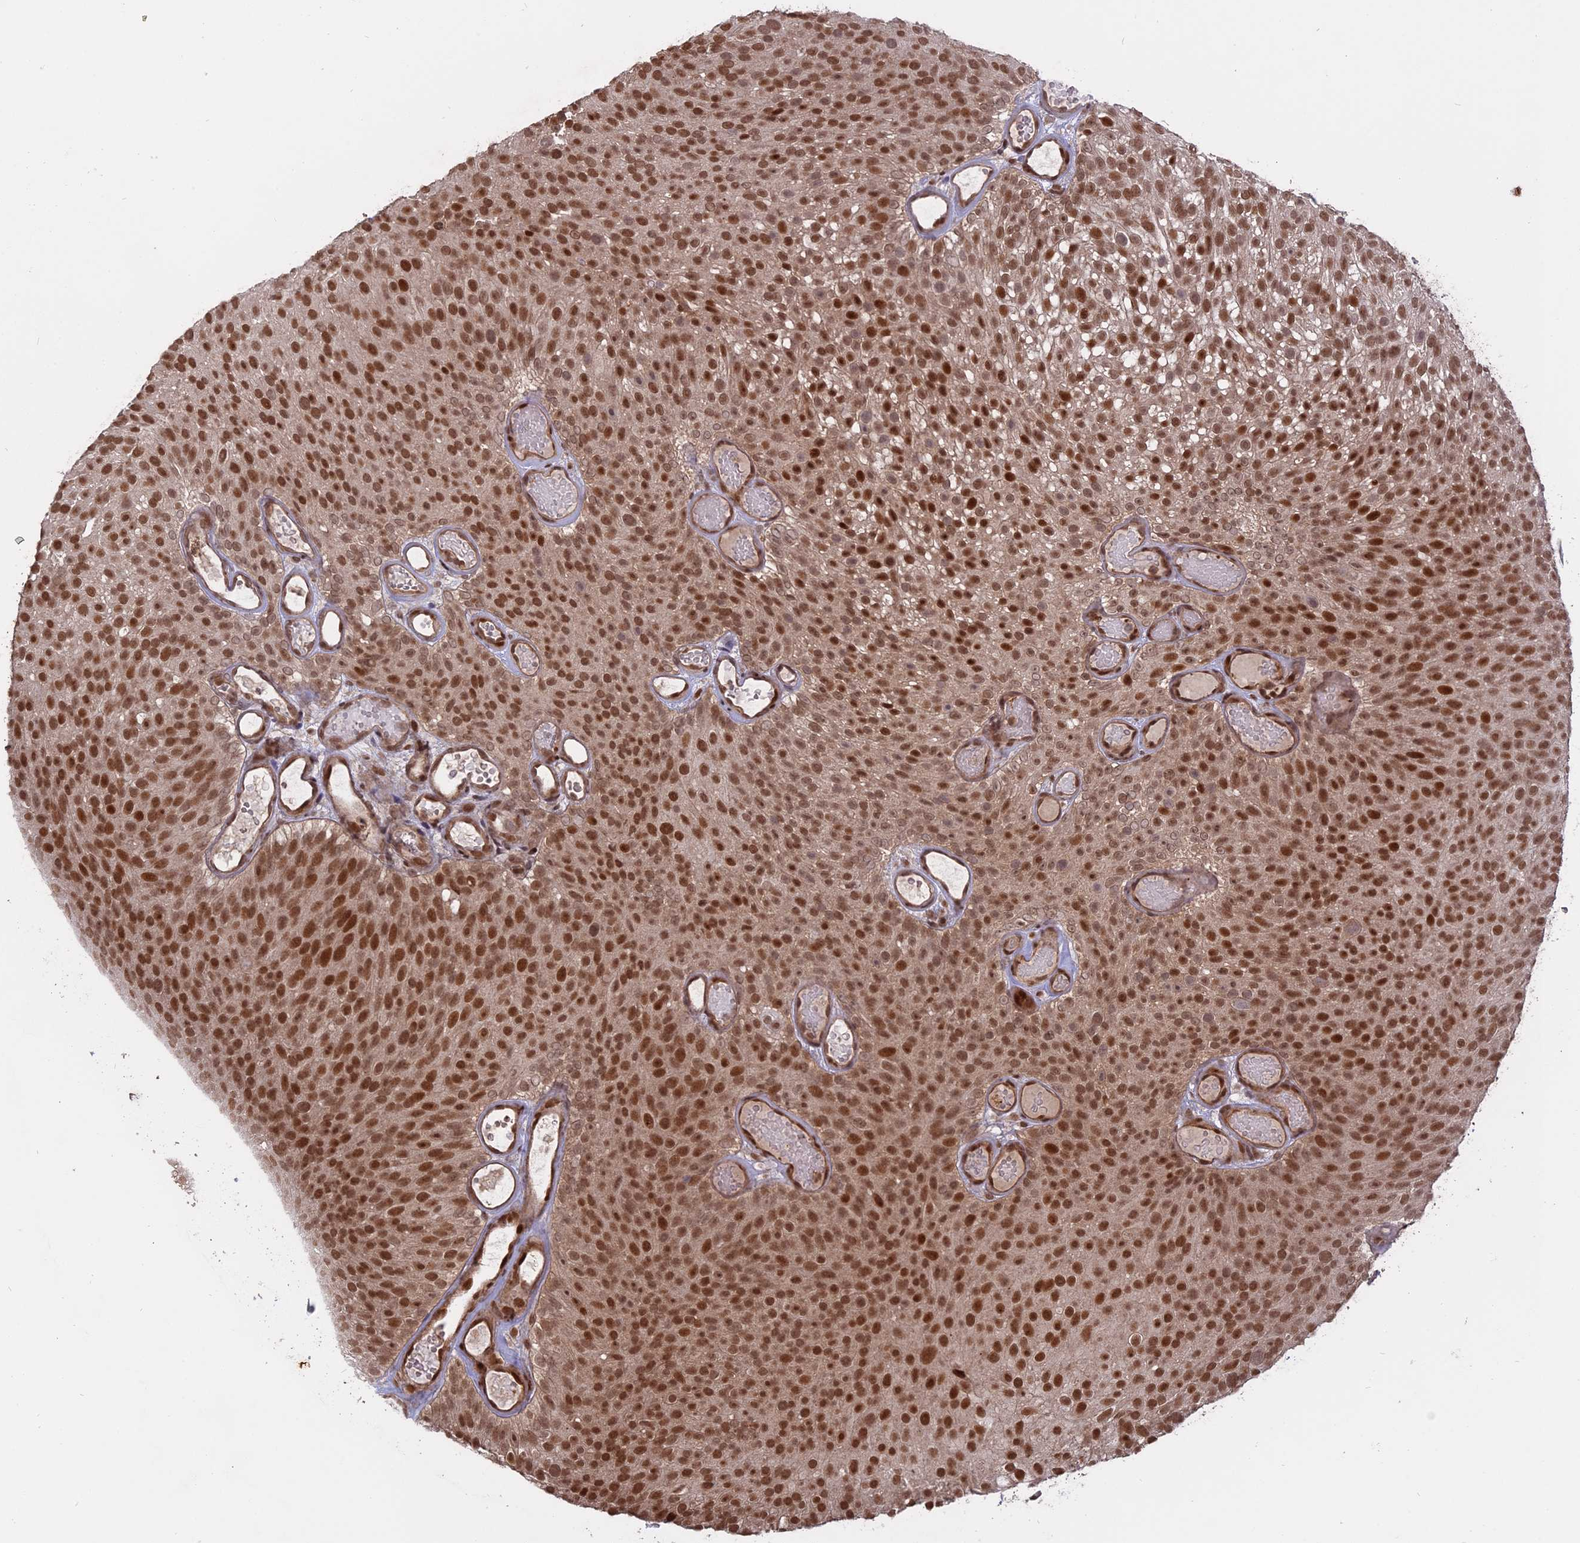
{"staining": {"intensity": "strong", "quantity": ">75%", "location": "nuclear"}, "tissue": "urothelial cancer", "cell_type": "Tumor cells", "image_type": "cancer", "snomed": [{"axis": "morphology", "description": "Urothelial carcinoma, Low grade"}, {"axis": "topography", "description": "Urinary bladder"}], "caption": "Approximately >75% of tumor cells in human low-grade urothelial carcinoma demonstrate strong nuclear protein positivity as visualized by brown immunohistochemical staining.", "gene": "PKIG", "patient": {"sex": "male", "age": 78}}